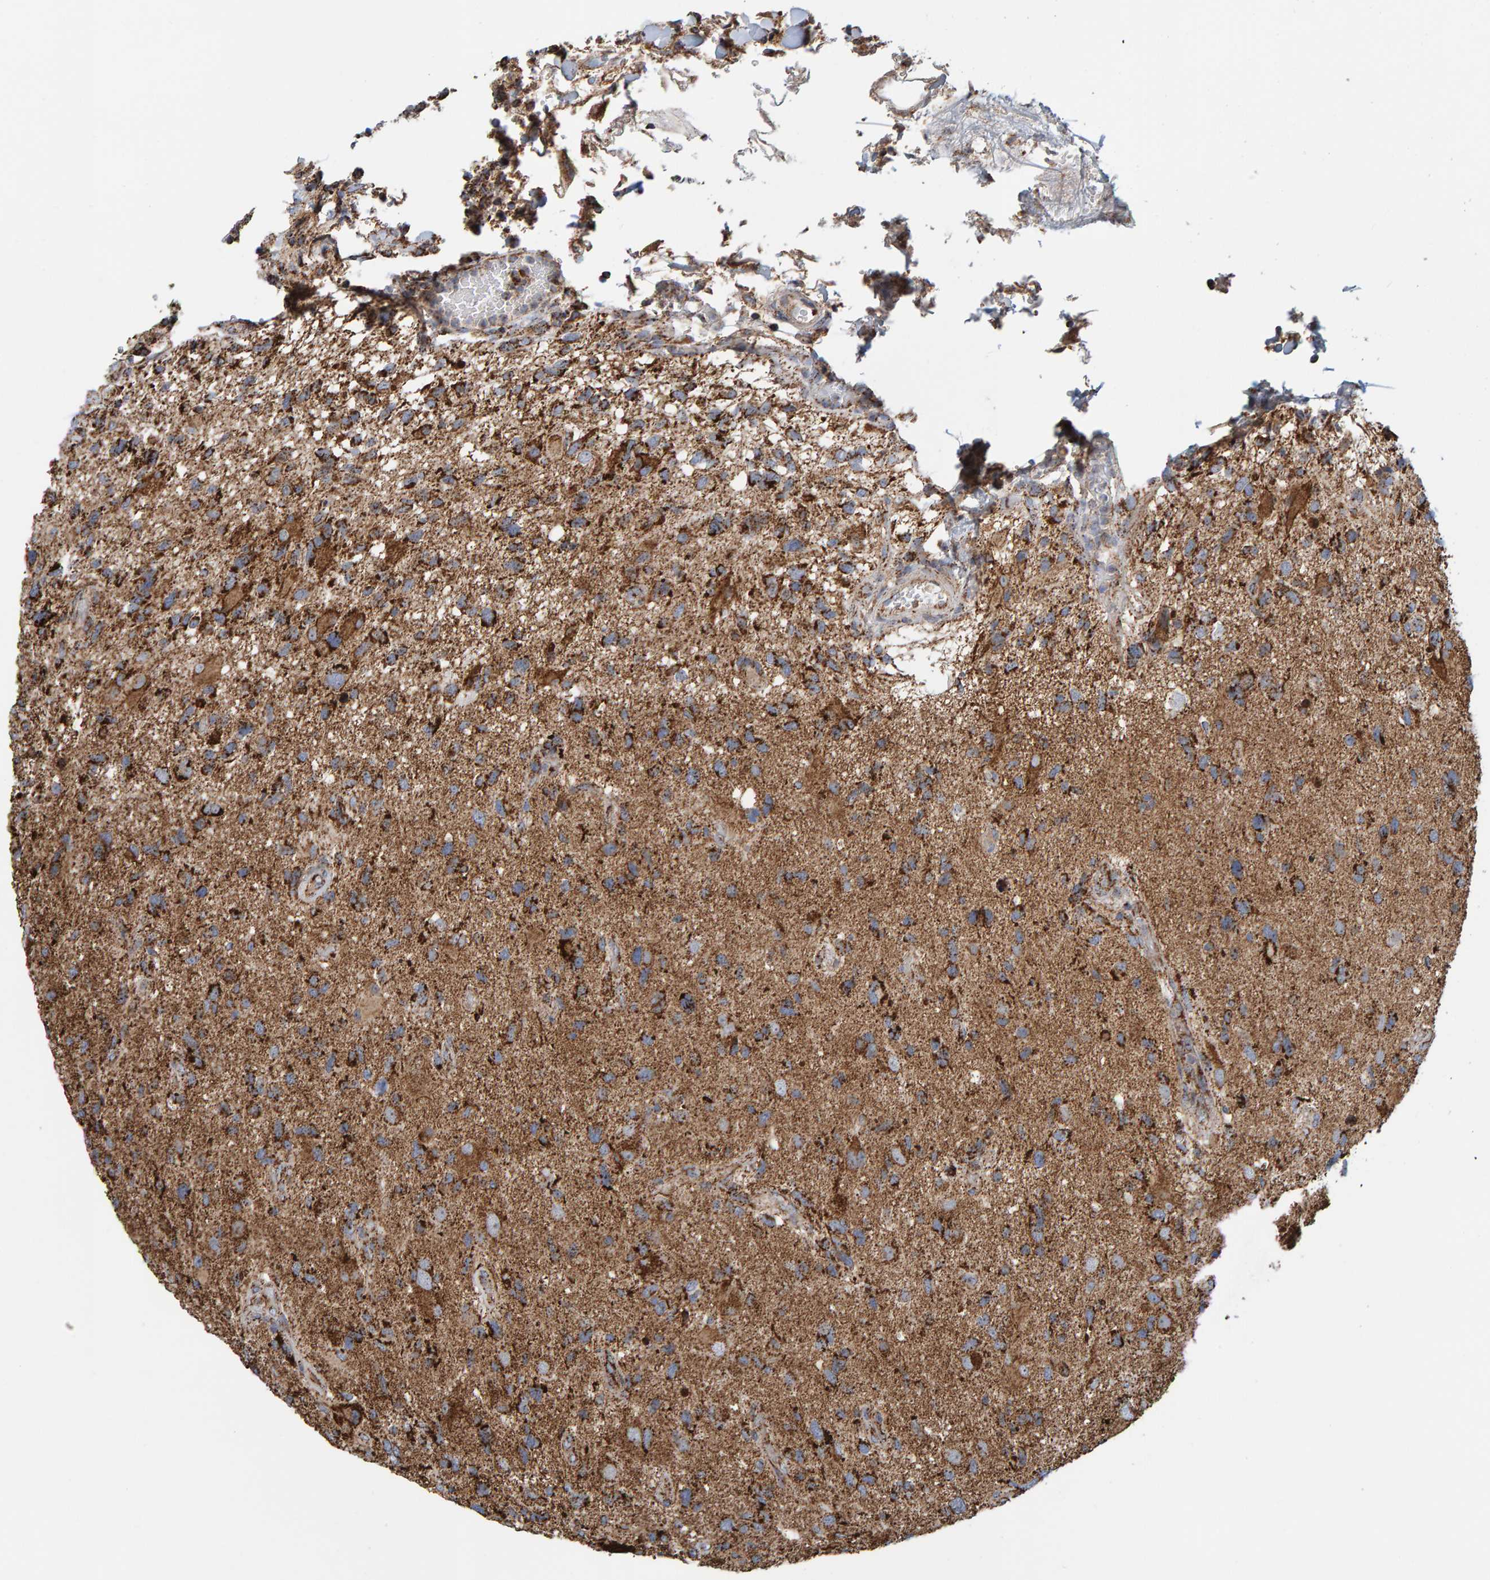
{"staining": {"intensity": "strong", "quantity": "25%-75%", "location": "cytoplasmic/membranous"}, "tissue": "glioma", "cell_type": "Tumor cells", "image_type": "cancer", "snomed": [{"axis": "morphology", "description": "Glioma, malignant, High grade"}, {"axis": "topography", "description": "Brain"}], "caption": "Glioma was stained to show a protein in brown. There is high levels of strong cytoplasmic/membranous expression in approximately 25%-75% of tumor cells. The staining is performed using DAB brown chromogen to label protein expression. The nuclei are counter-stained blue using hematoxylin.", "gene": "MRPL45", "patient": {"sex": "male", "age": 33}}